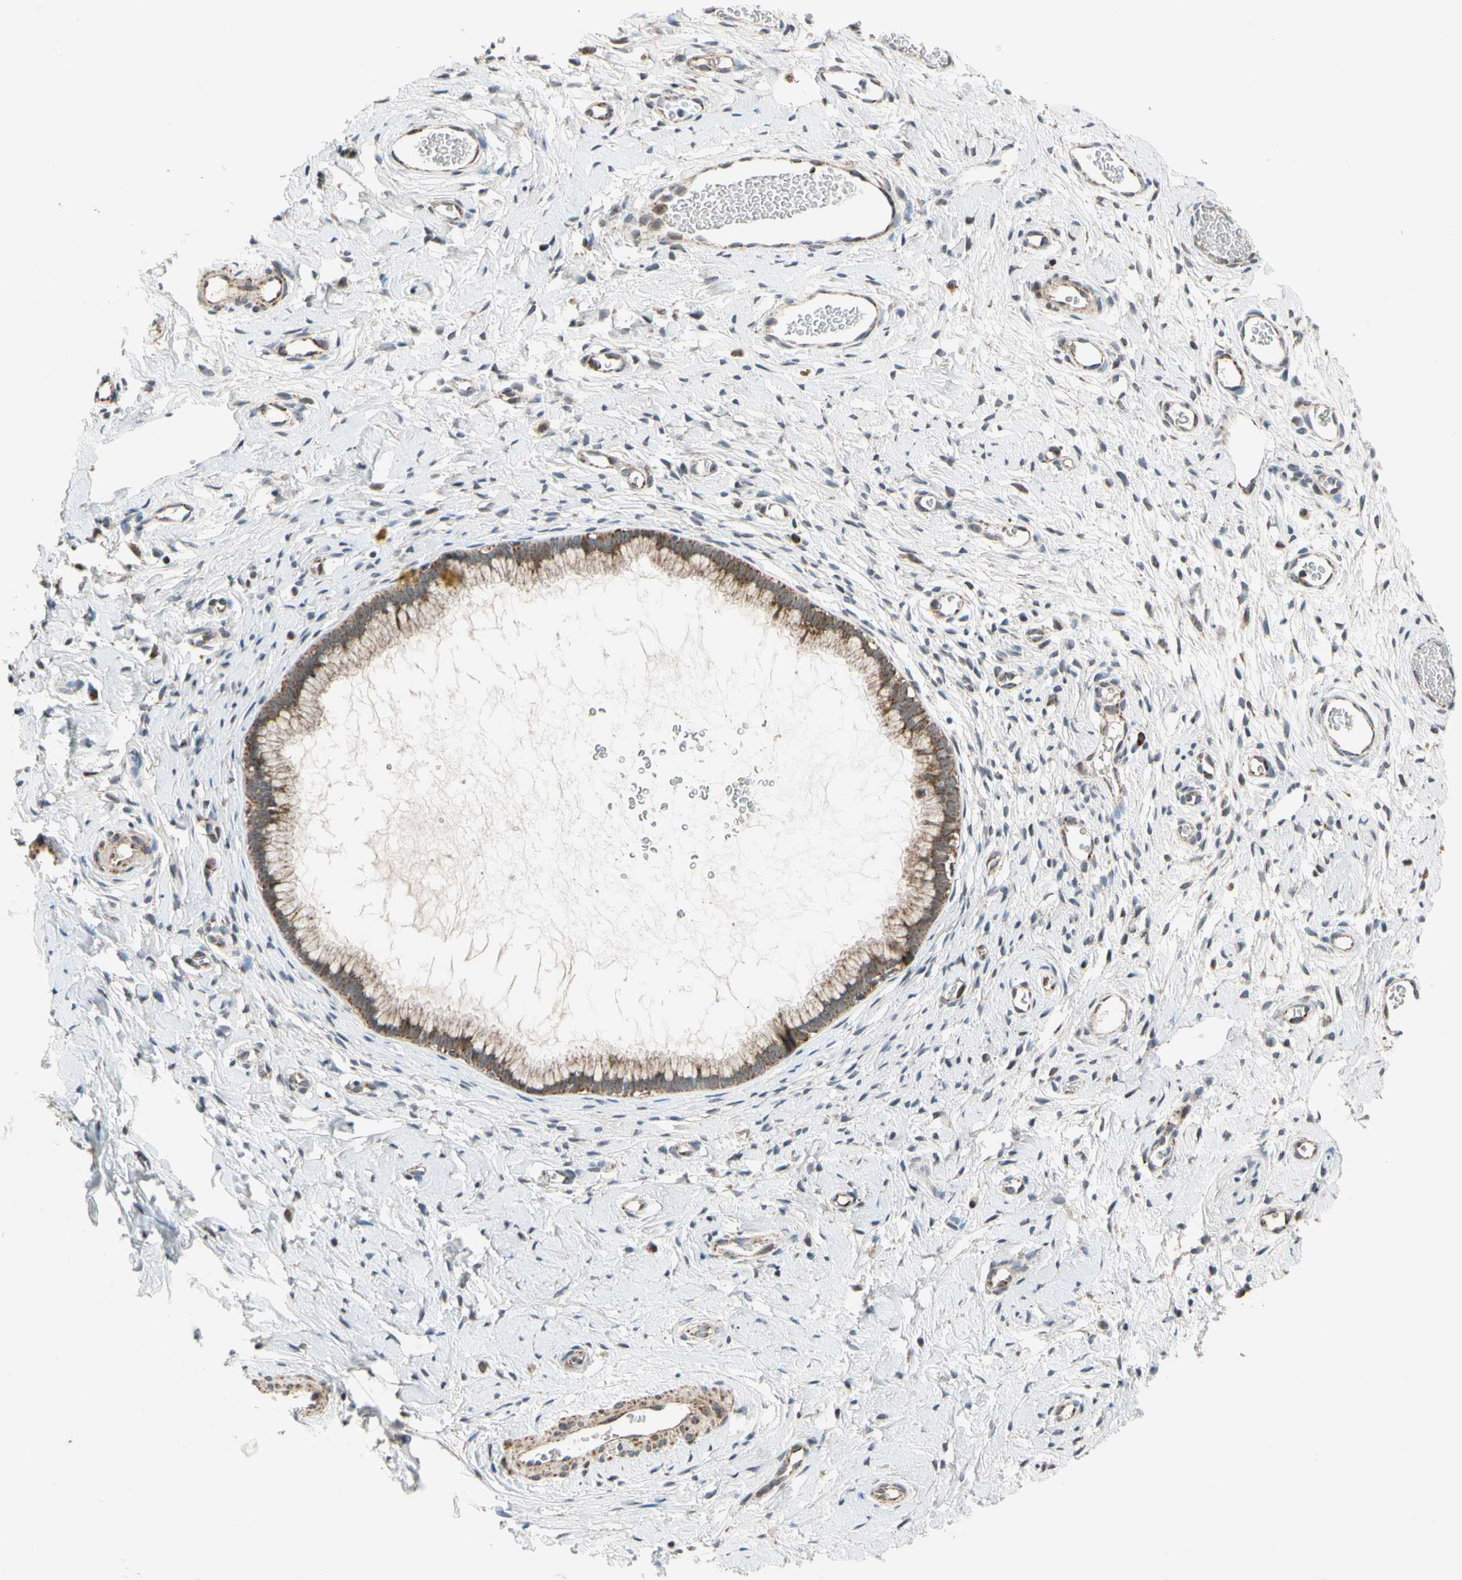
{"staining": {"intensity": "moderate", "quantity": ">75%", "location": "cytoplasmic/membranous"}, "tissue": "cervix", "cell_type": "Glandular cells", "image_type": "normal", "snomed": [{"axis": "morphology", "description": "Normal tissue, NOS"}, {"axis": "topography", "description": "Cervix"}], "caption": "Normal cervix displays moderate cytoplasmic/membranous expression in about >75% of glandular cells.", "gene": "KHDC4", "patient": {"sex": "female", "age": 65}}